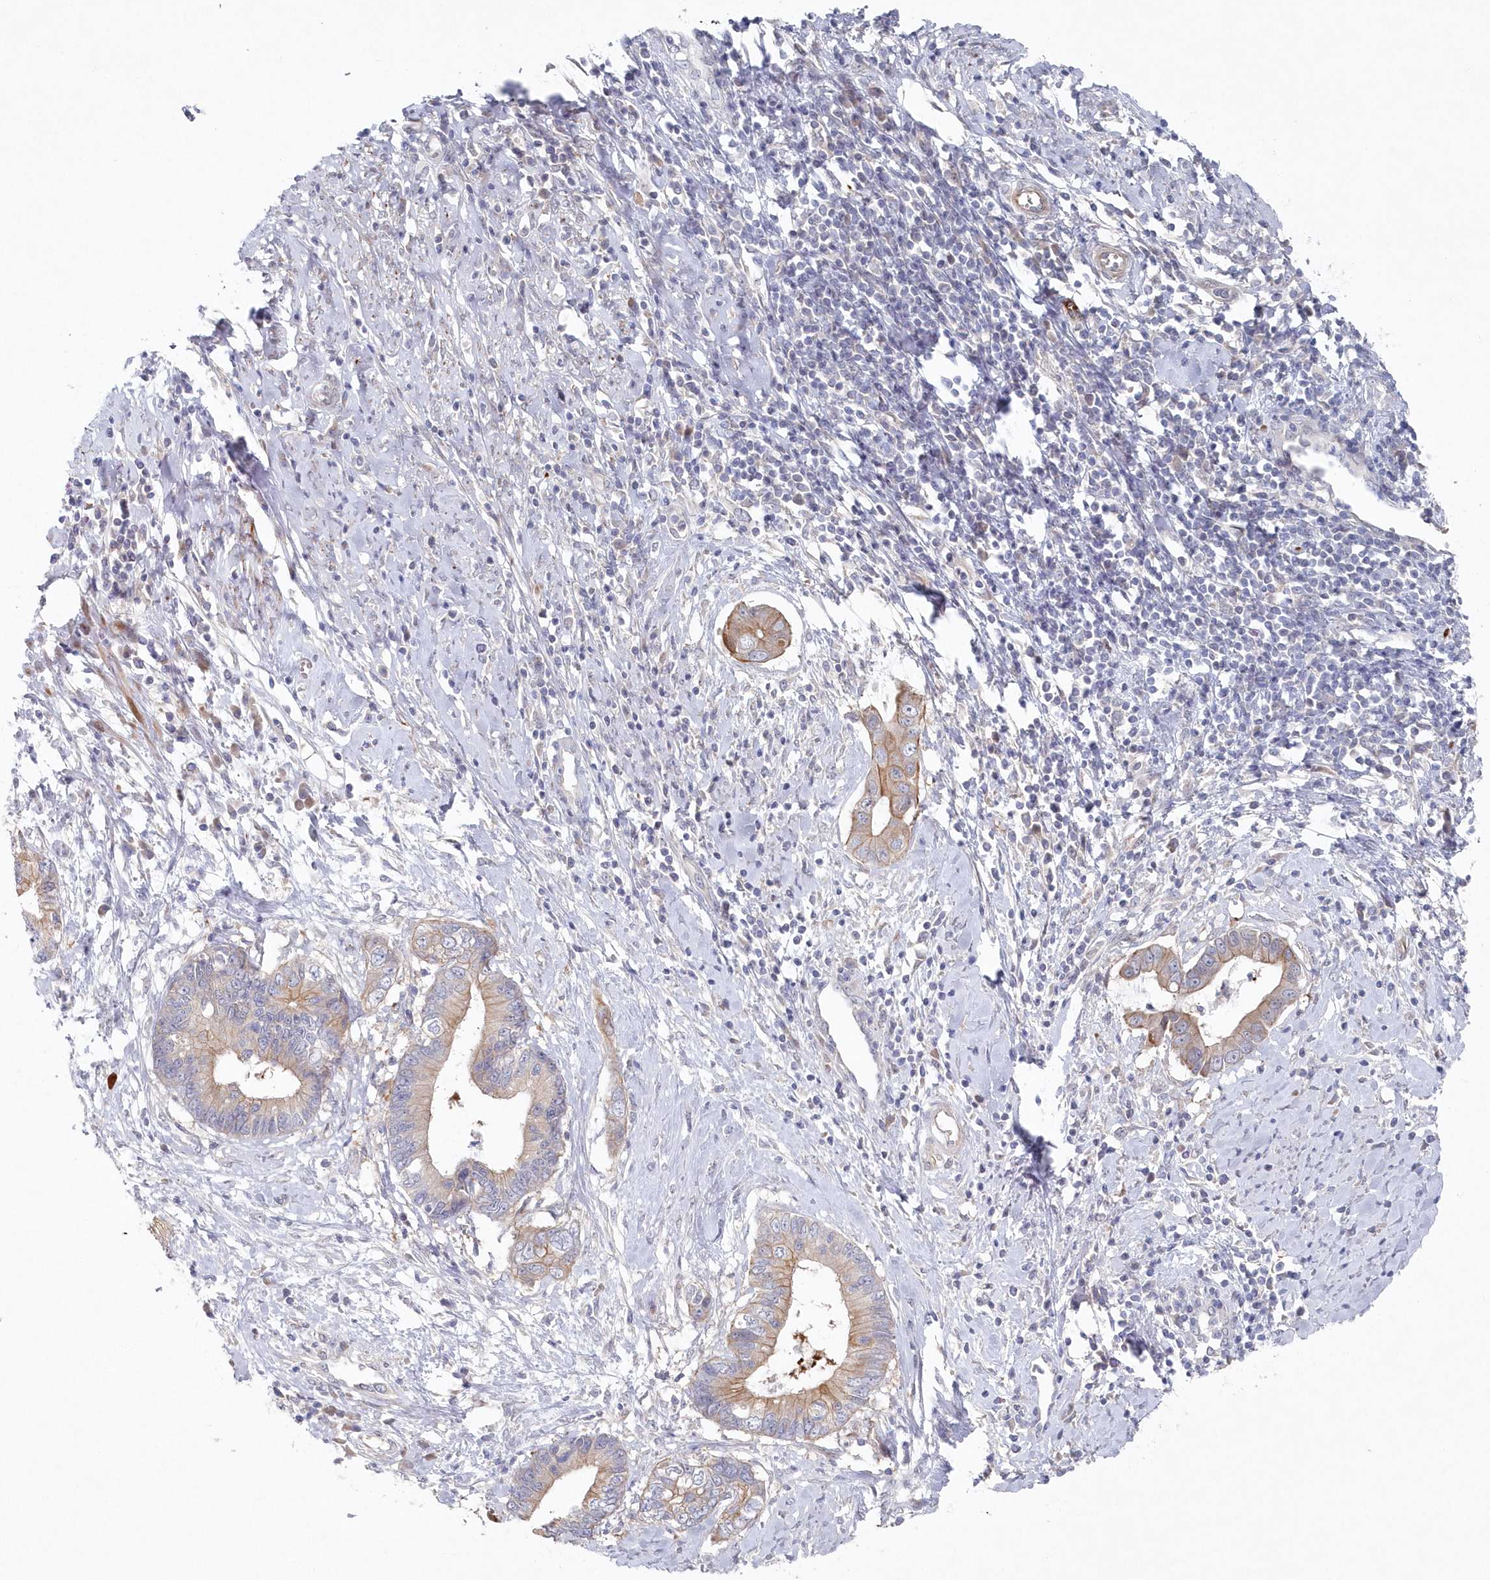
{"staining": {"intensity": "moderate", "quantity": "<25%", "location": "cytoplasmic/membranous"}, "tissue": "cervical cancer", "cell_type": "Tumor cells", "image_type": "cancer", "snomed": [{"axis": "morphology", "description": "Adenocarcinoma, NOS"}, {"axis": "topography", "description": "Cervix"}], "caption": "Approximately <25% of tumor cells in human adenocarcinoma (cervical) show moderate cytoplasmic/membranous protein expression as visualized by brown immunohistochemical staining.", "gene": "KIAA1586", "patient": {"sex": "female", "age": 44}}